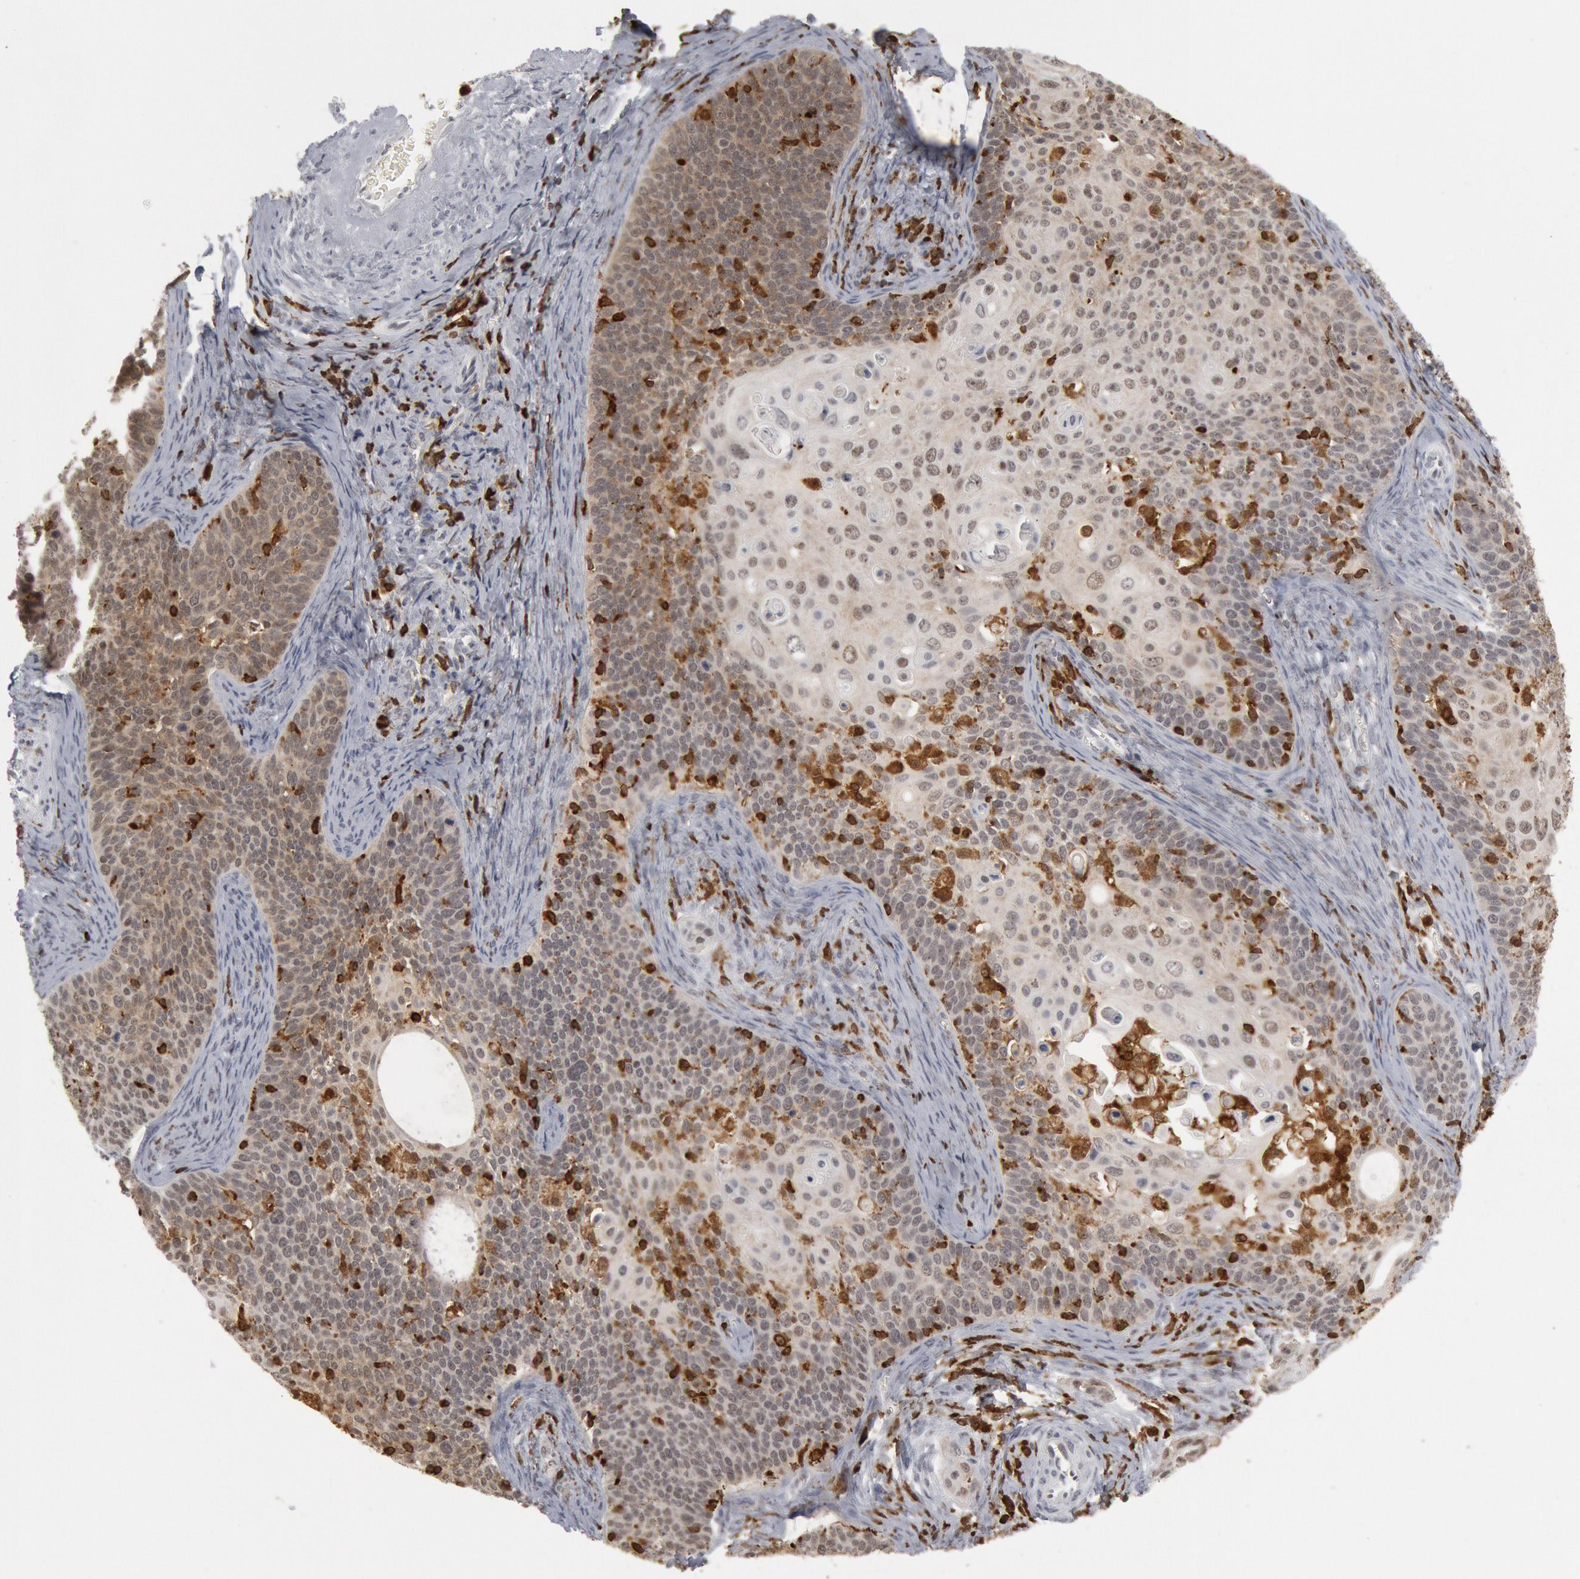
{"staining": {"intensity": "weak", "quantity": ">75%", "location": "cytoplasmic/membranous"}, "tissue": "cervical cancer", "cell_type": "Tumor cells", "image_type": "cancer", "snomed": [{"axis": "morphology", "description": "Squamous cell carcinoma, NOS"}, {"axis": "topography", "description": "Cervix"}], "caption": "Squamous cell carcinoma (cervical) stained for a protein (brown) reveals weak cytoplasmic/membranous positive staining in about >75% of tumor cells.", "gene": "PTPN6", "patient": {"sex": "female", "age": 33}}